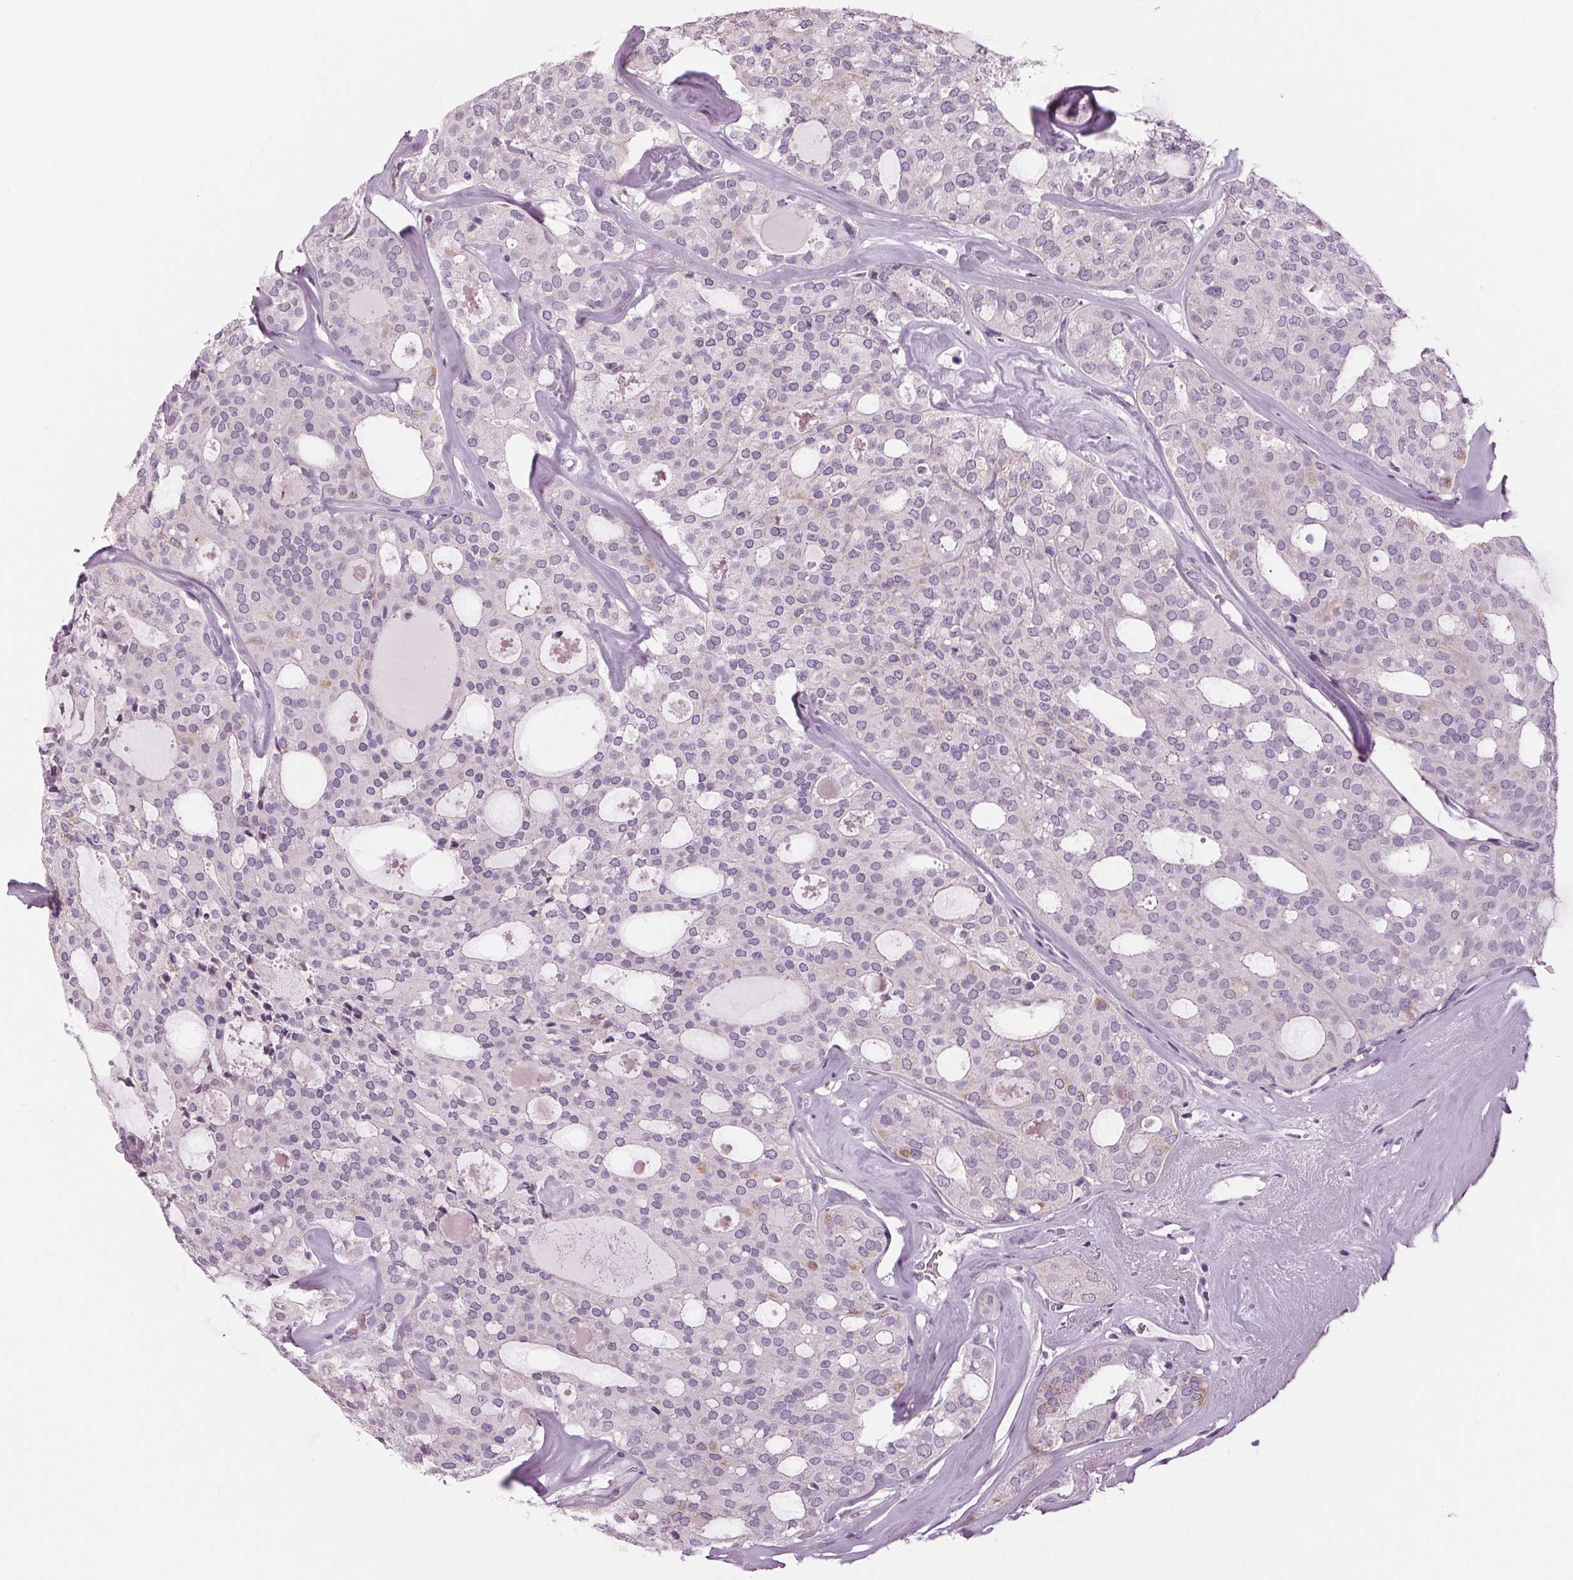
{"staining": {"intensity": "negative", "quantity": "none", "location": "none"}, "tissue": "thyroid cancer", "cell_type": "Tumor cells", "image_type": "cancer", "snomed": [{"axis": "morphology", "description": "Follicular adenoma carcinoma, NOS"}, {"axis": "topography", "description": "Thyroid gland"}], "caption": "DAB (3,3'-diaminobenzidine) immunohistochemical staining of thyroid cancer (follicular adenoma carcinoma) shows no significant expression in tumor cells.", "gene": "SAMD4A", "patient": {"sex": "male", "age": 75}}